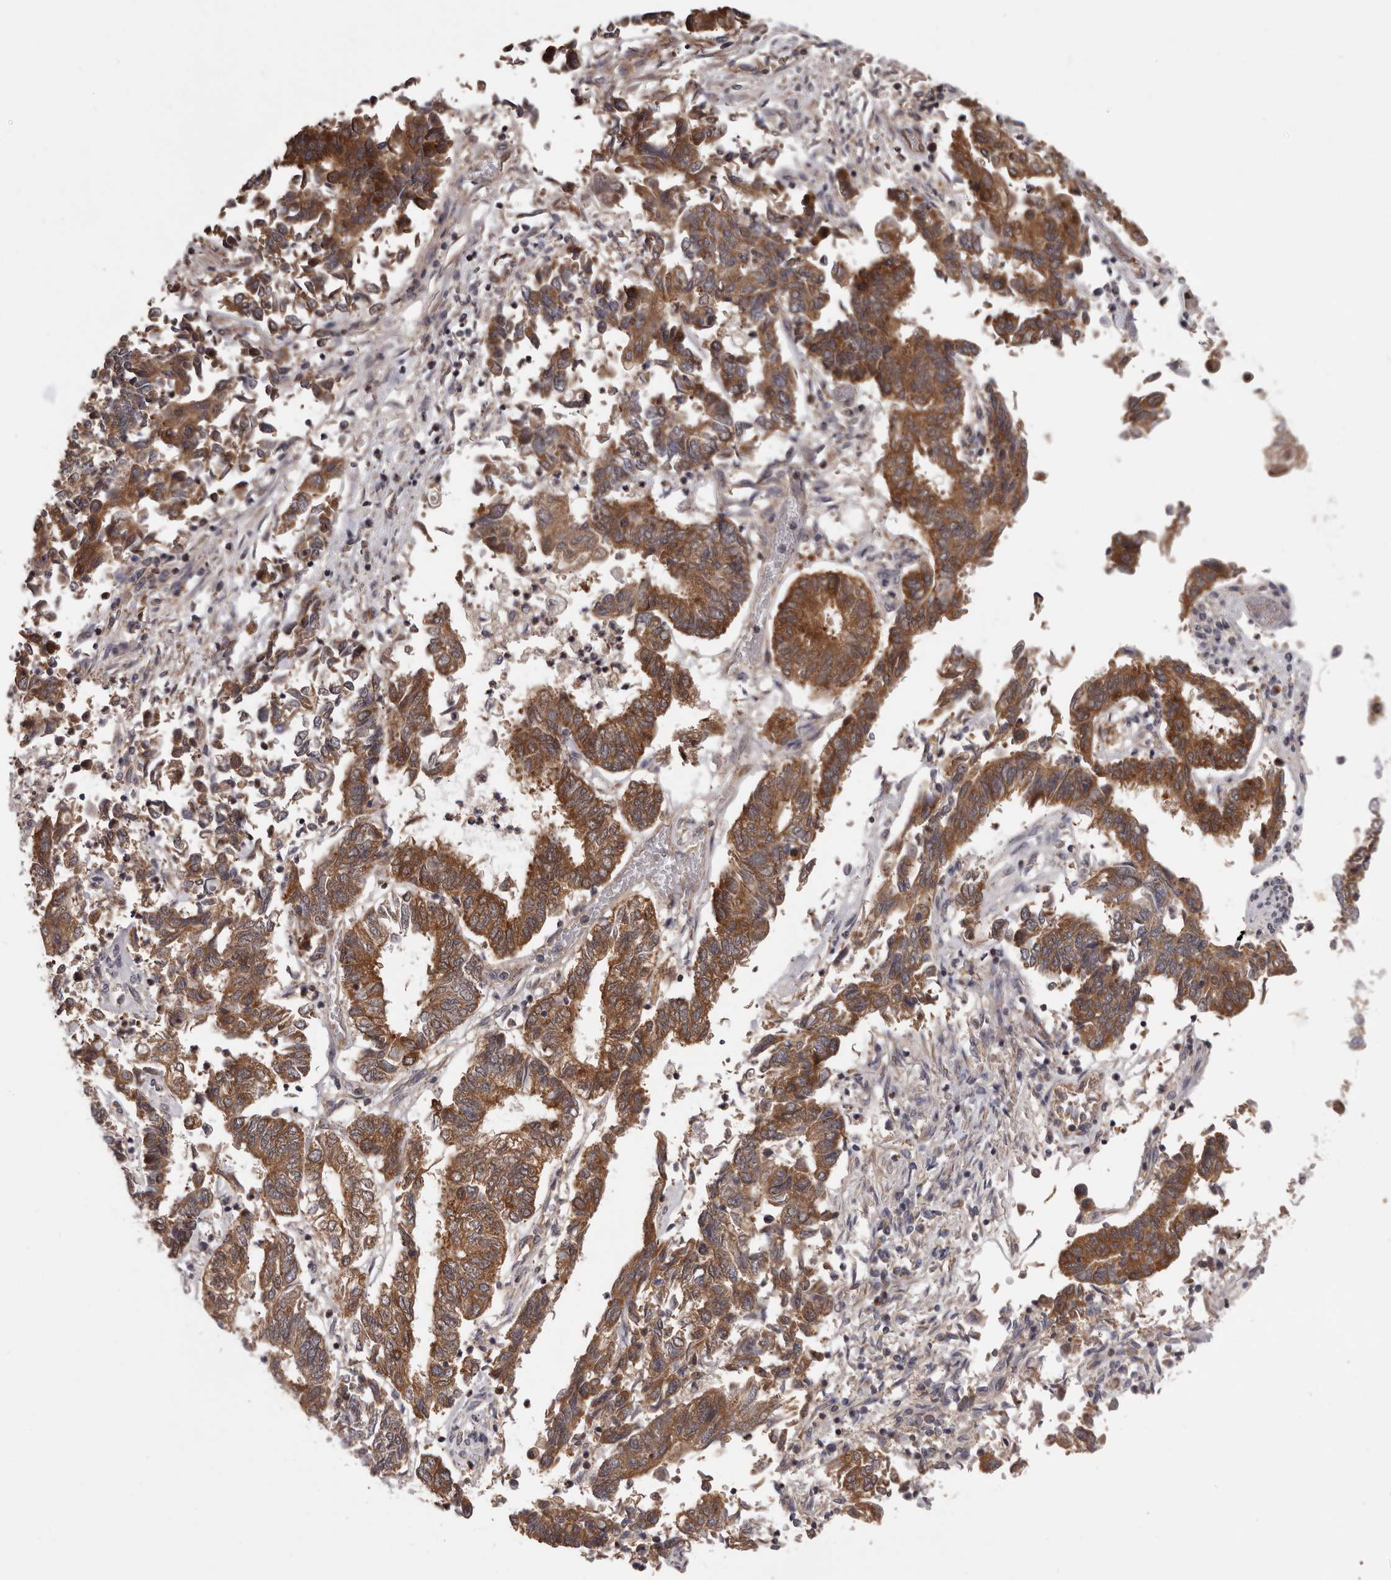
{"staining": {"intensity": "moderate", "quantity": ">75%", "location": "cytoplasmic/membranous"}, "tissue": "endometrial cancer", "cell_type": "Tumor cells", "image_type": "cancer", "snomed": [{"axis": "morphology", "description": "Adenocarcinoma, NOS"}, {"axis": "topography", "description": "Endometrium"}], "caption": "Brown immunohistochemical staining in adenocarcinoma (endometrial) displays moderate cytoplasmic/membranous expression in approximately >75% of tumor cells.", "gene": "VPS37A", "patient": {"sex": "female", "age": 80}}